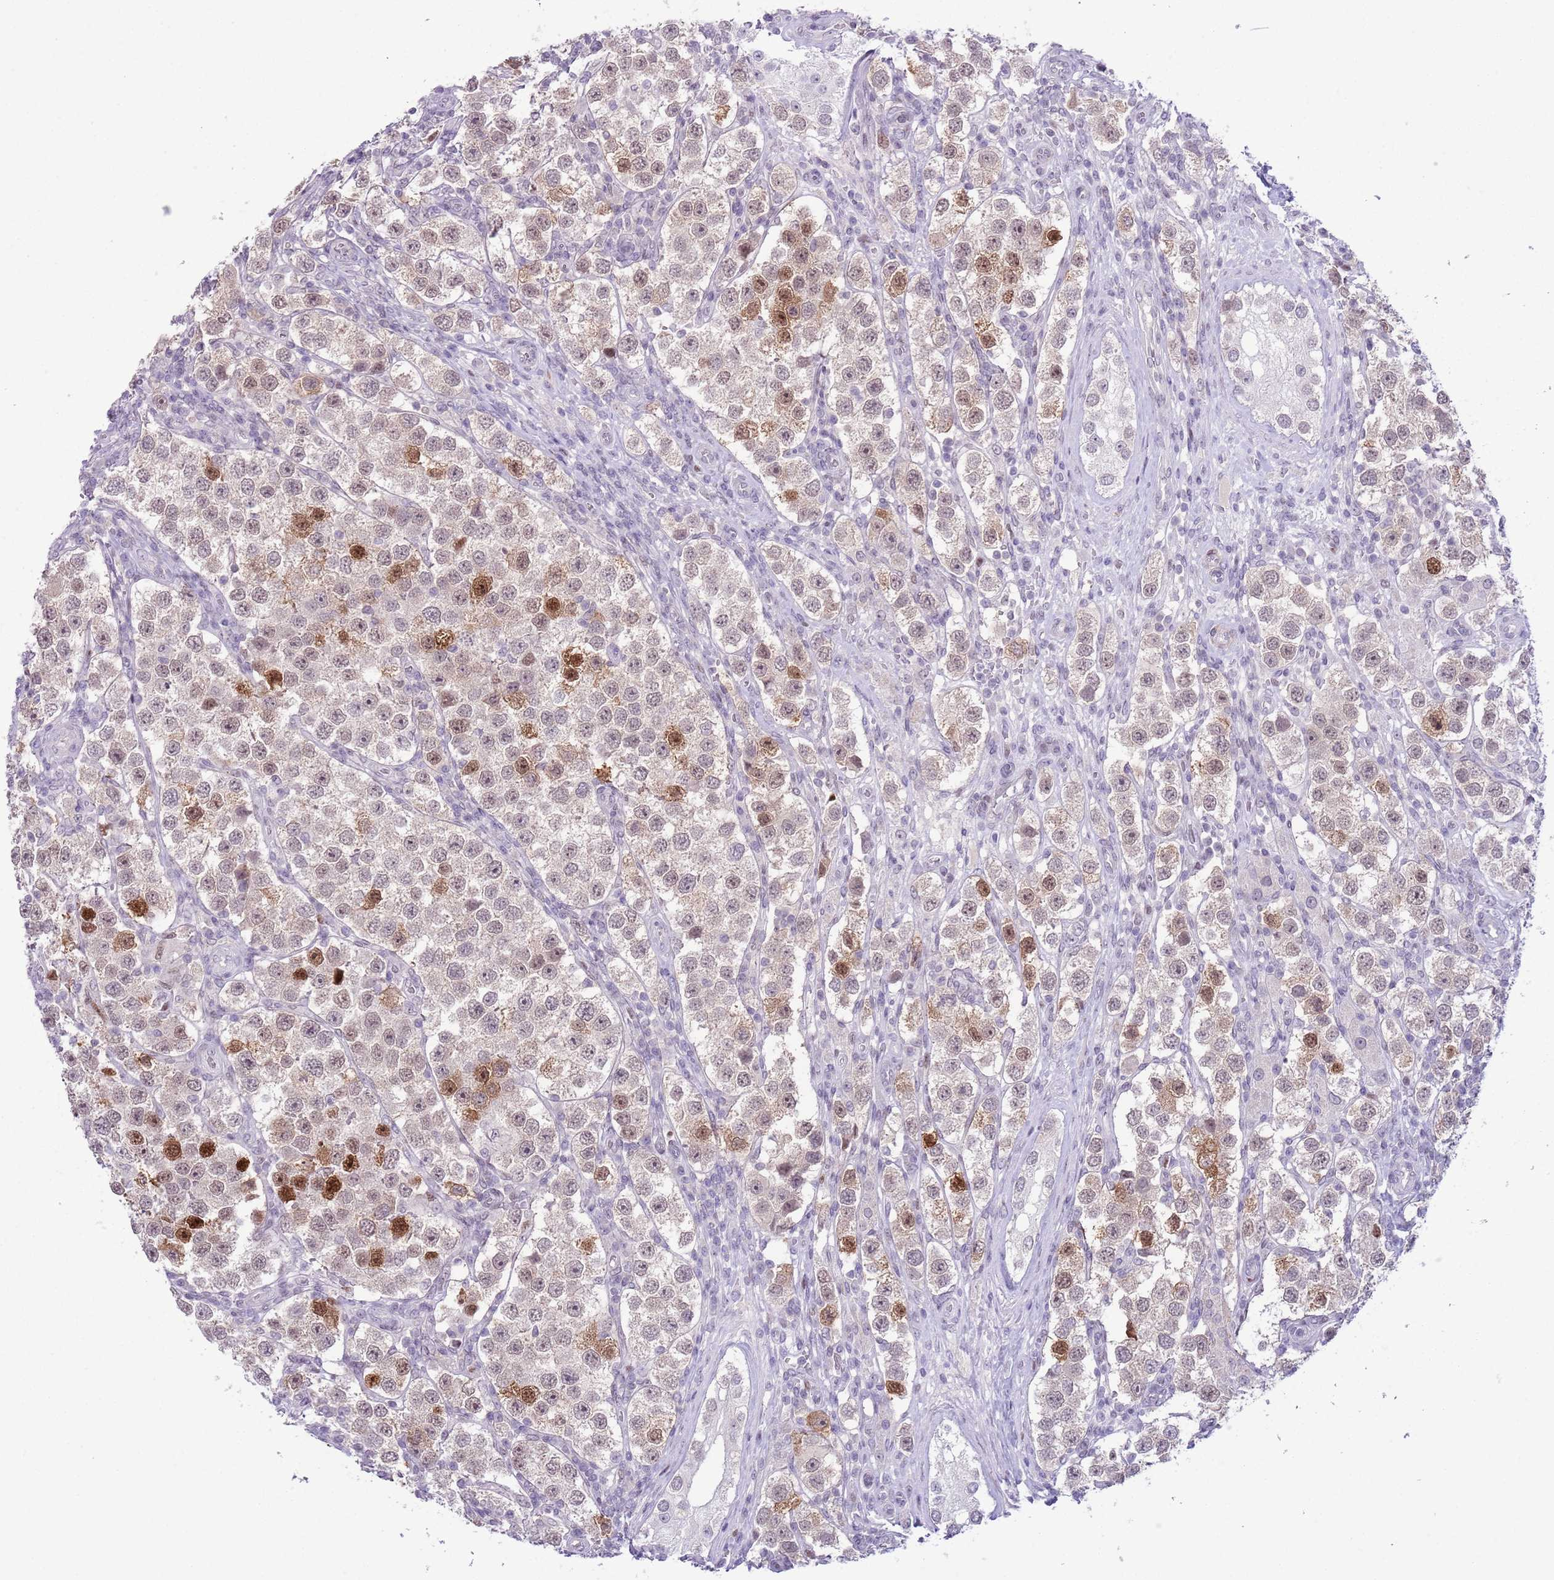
{"staining": {"intensity": "strong", "quantity": "25%-75%", "location": "nuclear"}, "tissue": "testis cancer", "cell_type": "Tumor cells", "image_type": "cancer", "snomed": [{"axis": "morphology", "description": "Seminoma, NOS"}, {"axis": "topography", "description": "Testis"}], "caption": "Tumor cells show high levels of strong nuclear positivity in about 25%-75% of cells in testis cancer (seminoma). (DAB (3,3'-diaminobenzidine) = brown stain, brightfield microscopy at high magnification).", "gene": "MFSD10", "patient": {"sex": "male", "age": 37}}